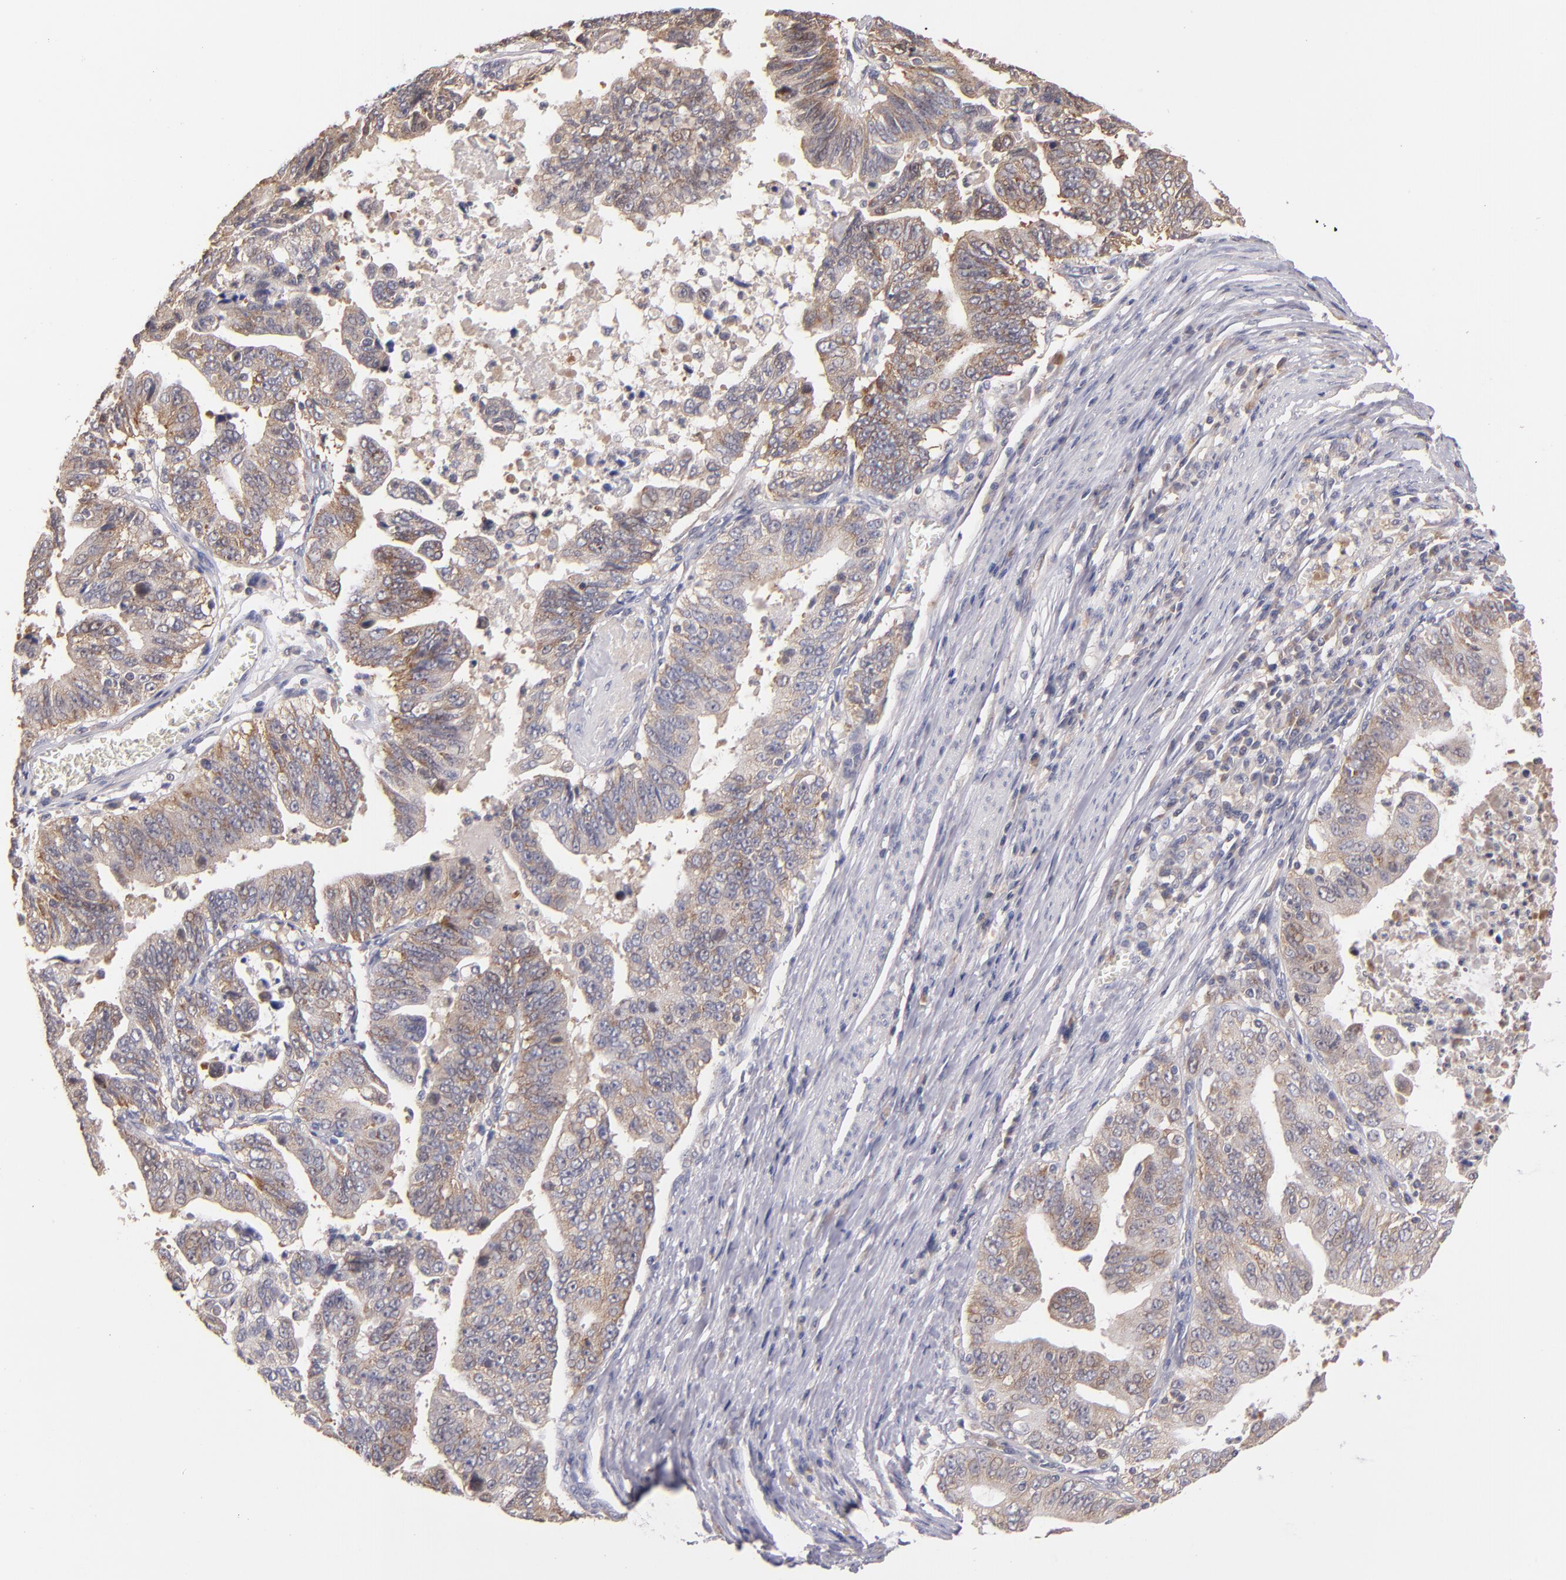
{"staining": {"intensity": "moderate", "quantity": "25%-75%", "location": "cytoplasmic/membranous"}, "tissue": "stomach cancer", "cell_type": "Tumor cells", "image_type": "cancer", "snomed": [{"axis": "morphology", "description": "Adenocarcinoma, NOS"}, {"axis": "topography", "description": "Stomach, upper"}], "caption": "Immunohistochemistry image of neoplastic tissue: human stomach cancer stained using IHC shows medium levels of moderate protein expression localized specifically in the cytoplasmic/membranous of tumor cells, appearing as a cytoplasmic/membranous brown color.", "gene": "UPF3B", "patient": {"sex": "female", "age": 50}}